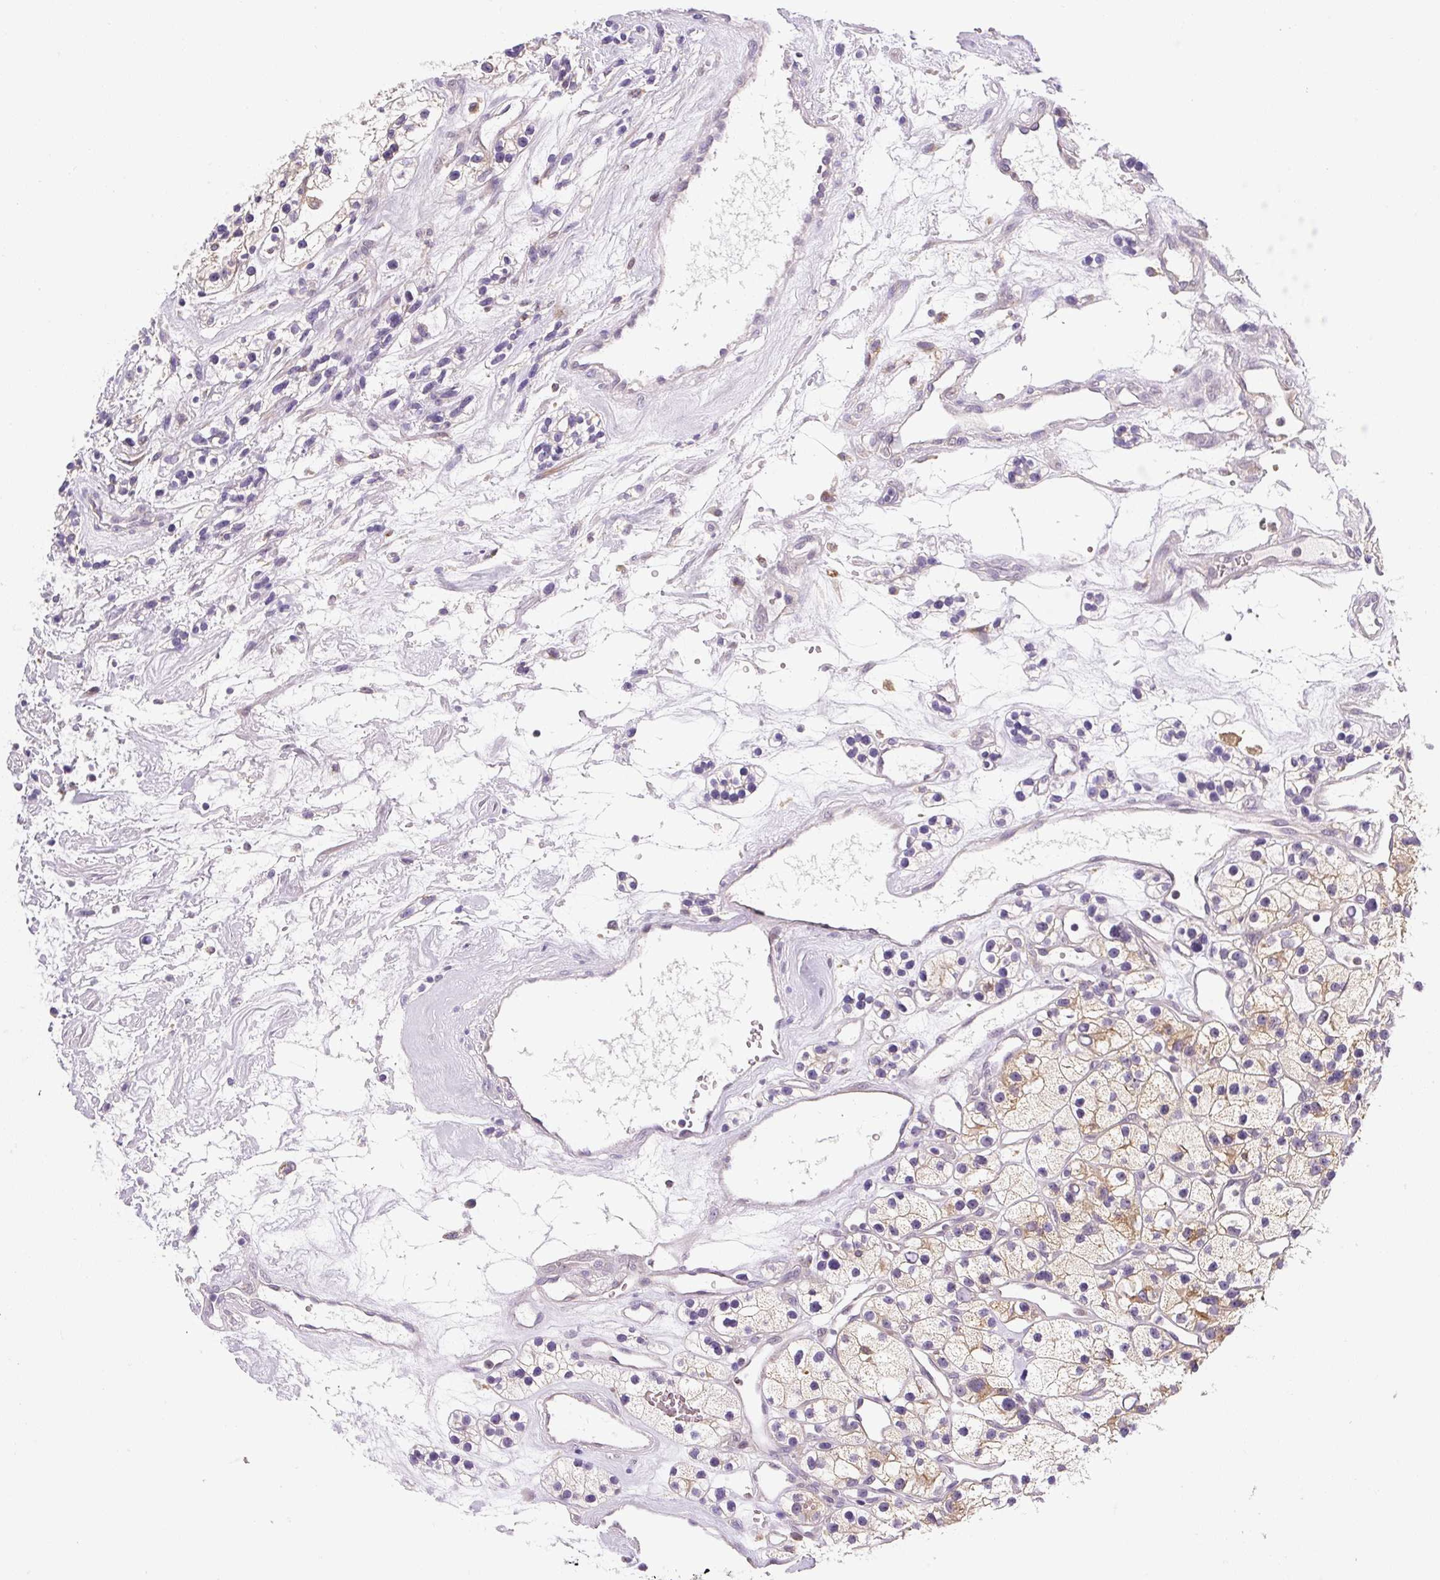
{"staining": {"intensity": "moderate", "quantity": "<25%", "location": "cytoplasmic/membranous"}, "tissue": "renal cancer", "cell_type": "Tumor cells", "image_type": "cancer", "snomed": [{"axis": "morphology", "description": "Adenocarcinoma, NOS"}, {"axis": "topography", "description": "Kidney"}], "caption": "There is low levels of moderate cytoplasmic/membranous staining in tumor cells of renal cancer, as demonstrated by immunohistochemical staining (brown color).", "gene": "PLA2G4A", "patient": {"sex": "female", "age": 57}}